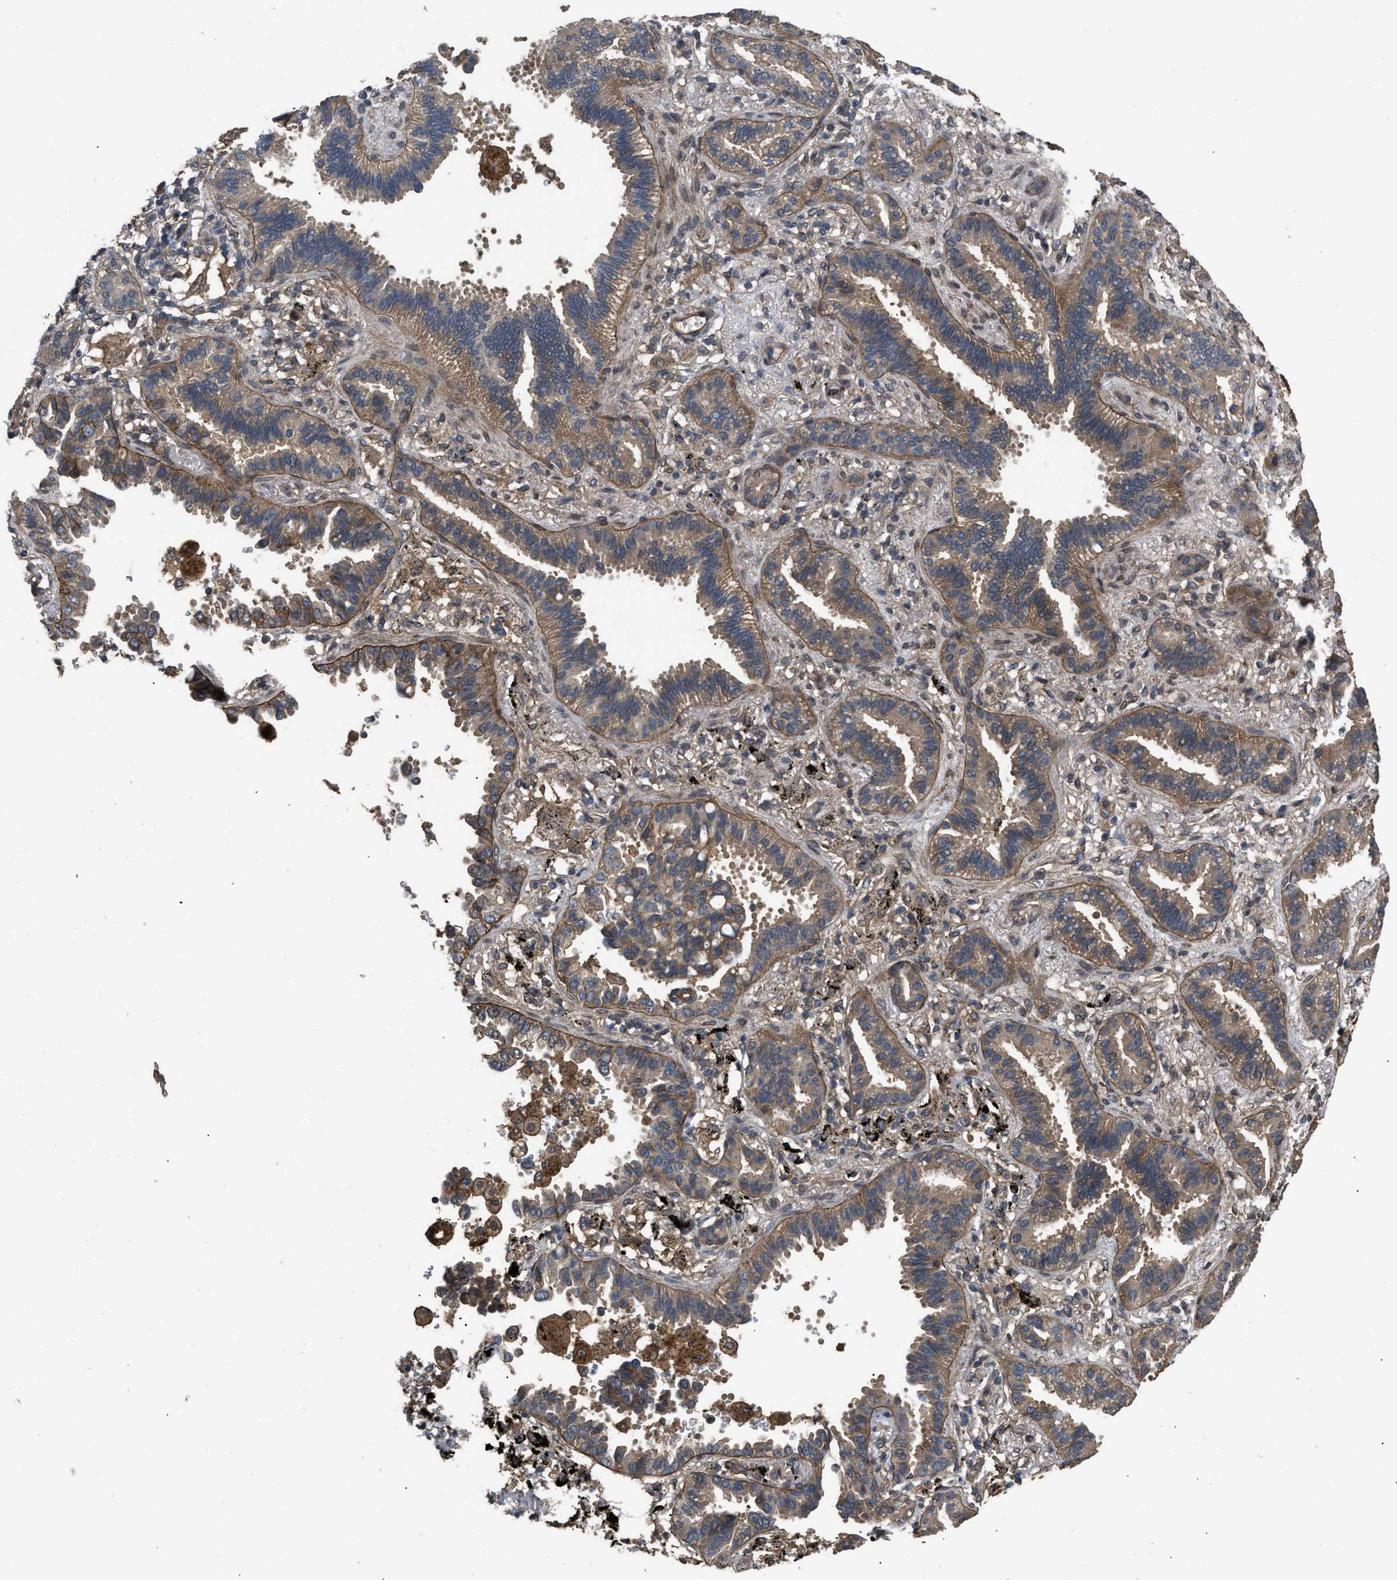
{"staining": {"intensity": "moderate", "quantity": "25%-75%", "location": "cytoplasmic/membranous"}, "tissue": "lung cancer", "cell_type": "Tumor cells", "image_type": "cancer", "snomed": [{"axis": "morphology", "description": "Normal tissue, NOS"}, {"axis": "morphology", "description": "Adenocarcinoma, NOS"}, {"axis": "topography", "description": "Lung"}], "caption": "Immunohistochemical staining of human lung cancer demonstrates moderate cytoplasmic/membranous protein positivity in about 25%-75% of tumor cells. The protein of interest is shown in brown color, while the nuclei are stained blue.", "gene": "UTRN", "patient": {"sex": "male", "age": 59}}